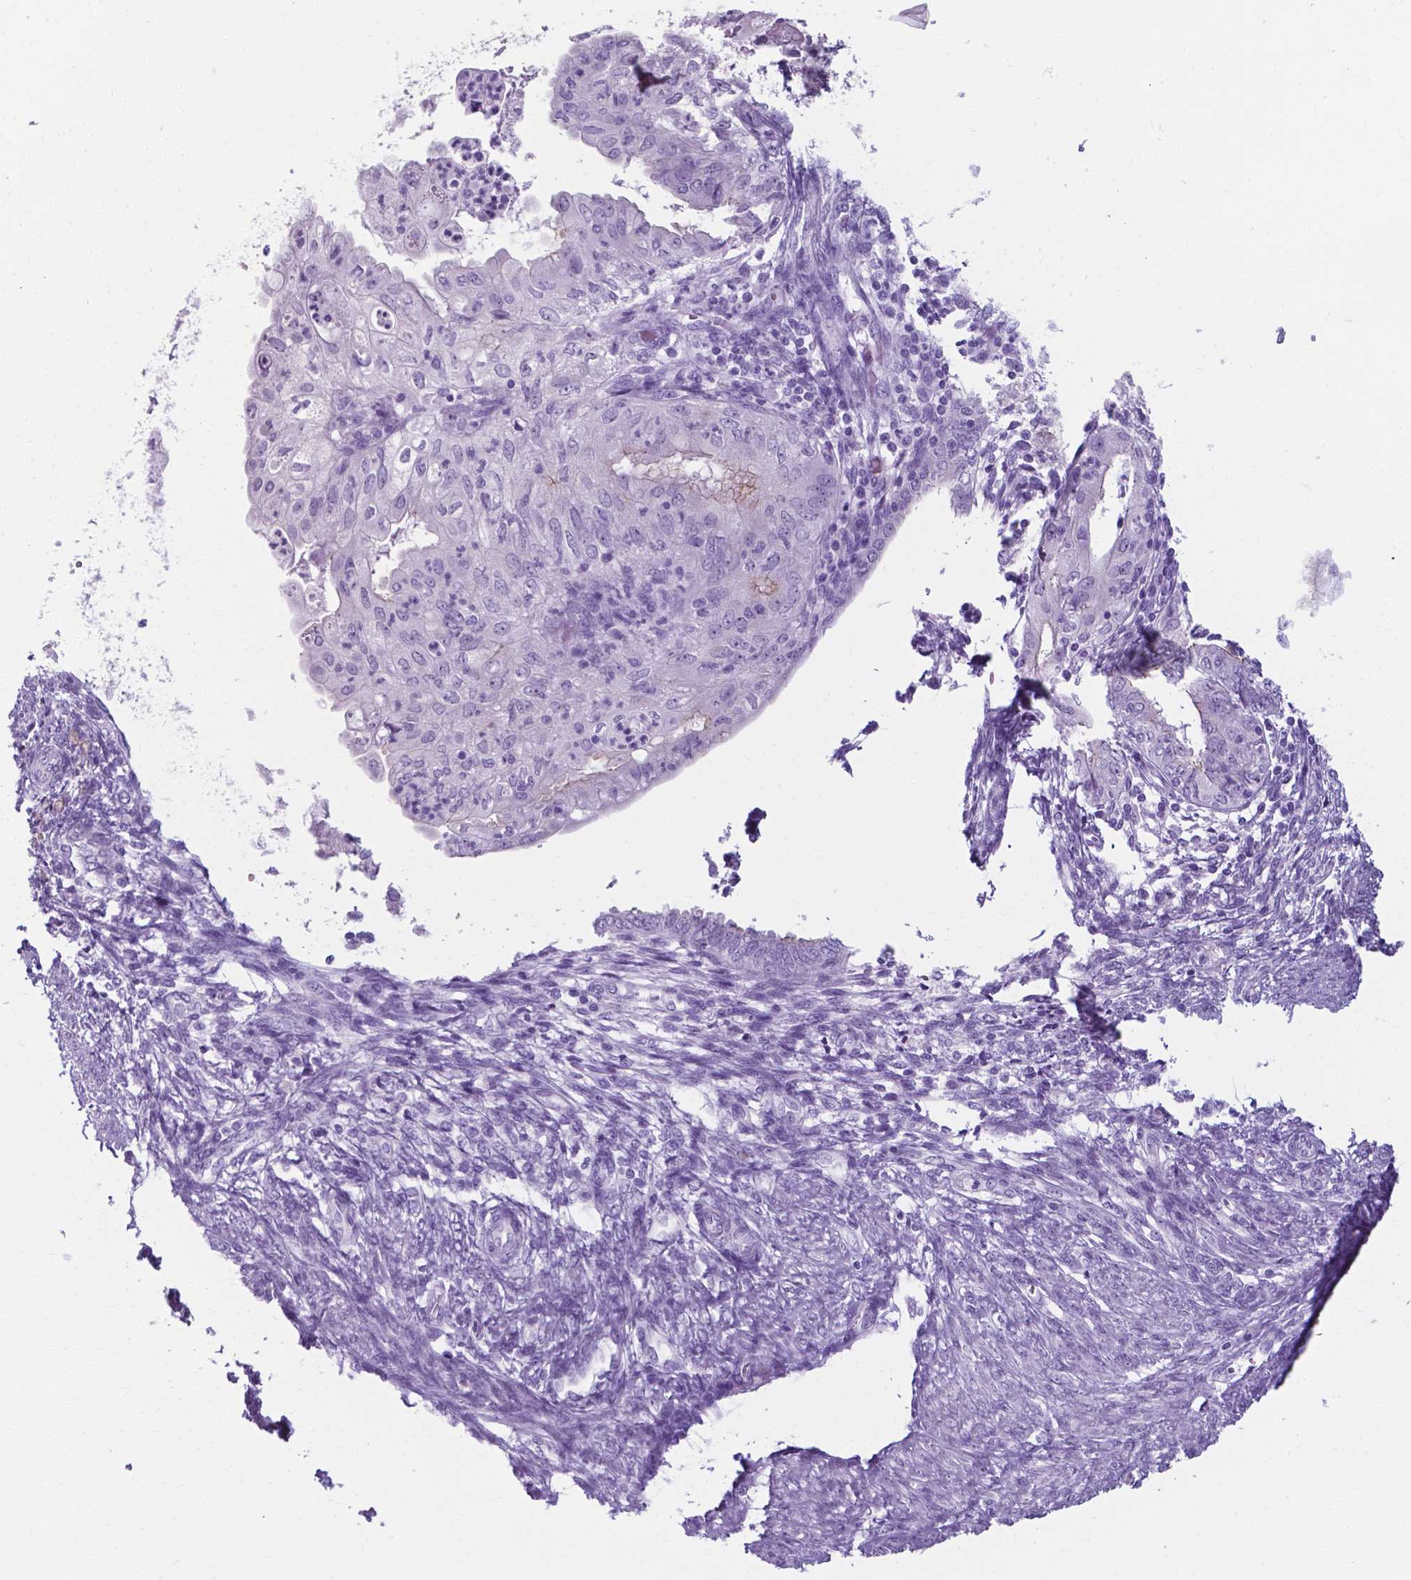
{"staining": {"intensity": "moderate", "quantity": "<25%", "location": "cytoplasmic/membranous"}, "tissue": "endometrial cancer", "cell_type": "Tumor cells", "image_type": "cancer", "snomed": [{"axis": "morphology", "description": "Adenocarcinoma, NOS"}, {"axis": "topography", "description": "Endometrium"}], "caption": "Immunohistochemistry photomicrograph of neoplastic tissue: endometrial cancer (adenocarcinoma) stained using immunohistochemistry (IHC) displays low levels of moderate protein expression localized specifically in the cytoplasmic/membranous of tumor cells, appearing as a cytoplasmic/membranous brown color.", "gene": "AP5B1", "patient": {"sex": "female", "age": 68}}